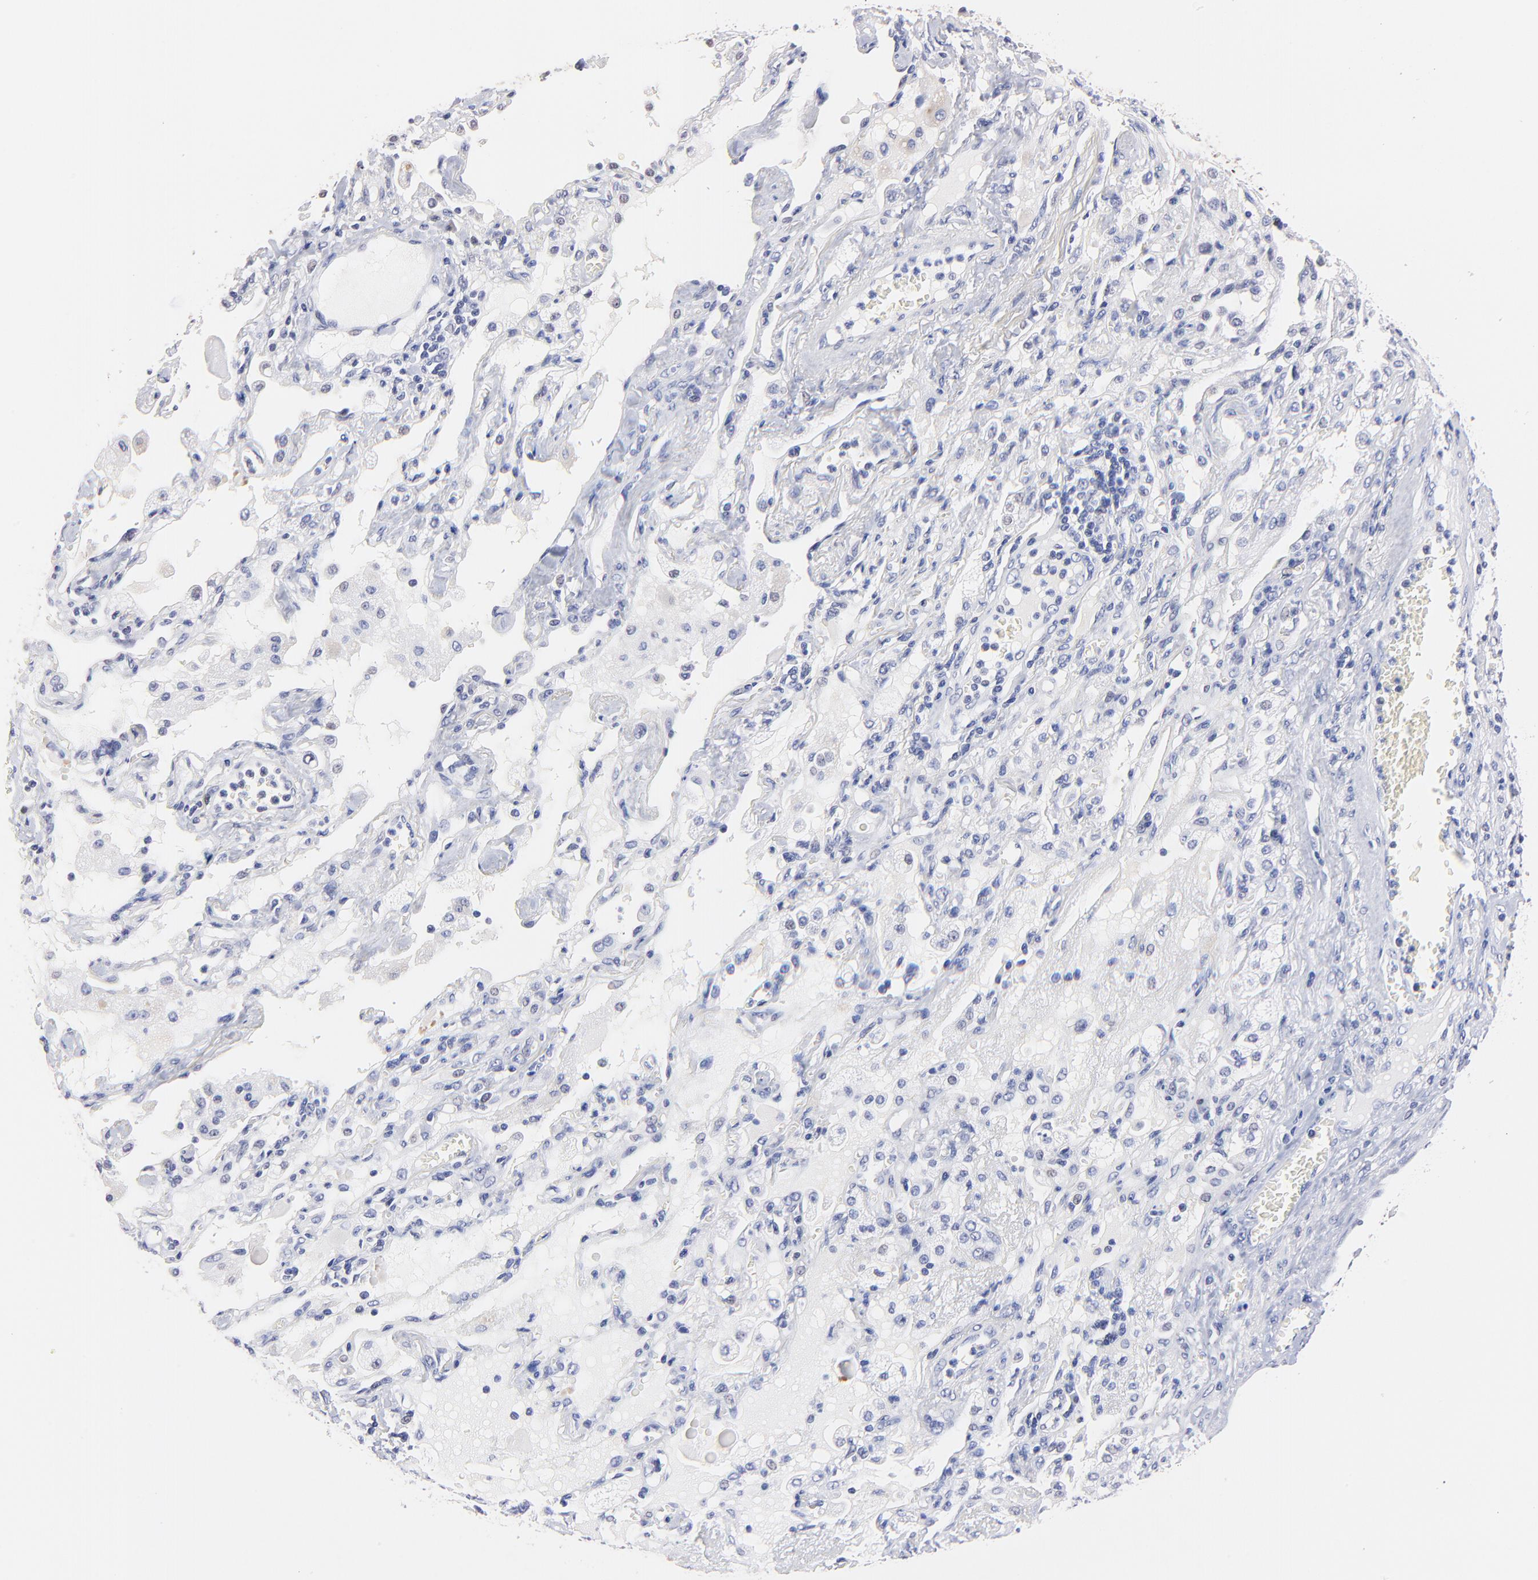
{"staining": {"intensity": "negative", "quantity": "none", "location": "none"}, "tissue": "lung cancer", "cell_type": "Tumor cells", "image_type": "cancer", "snomed": [{"axis": "morphology", "description": "Squamous cell carcinoma, NOS"}, {"axis": "topography", "description": "Lung"}], "caption": "High power microscopy micrograph of an immunohistochemistry (IHC) micrograph of lung cancer (squamous cell carcinoma), revealing no significant expression in tumor cells.", "gene": "ZNF155", "patient": {"sex": "female", "age": 76}}